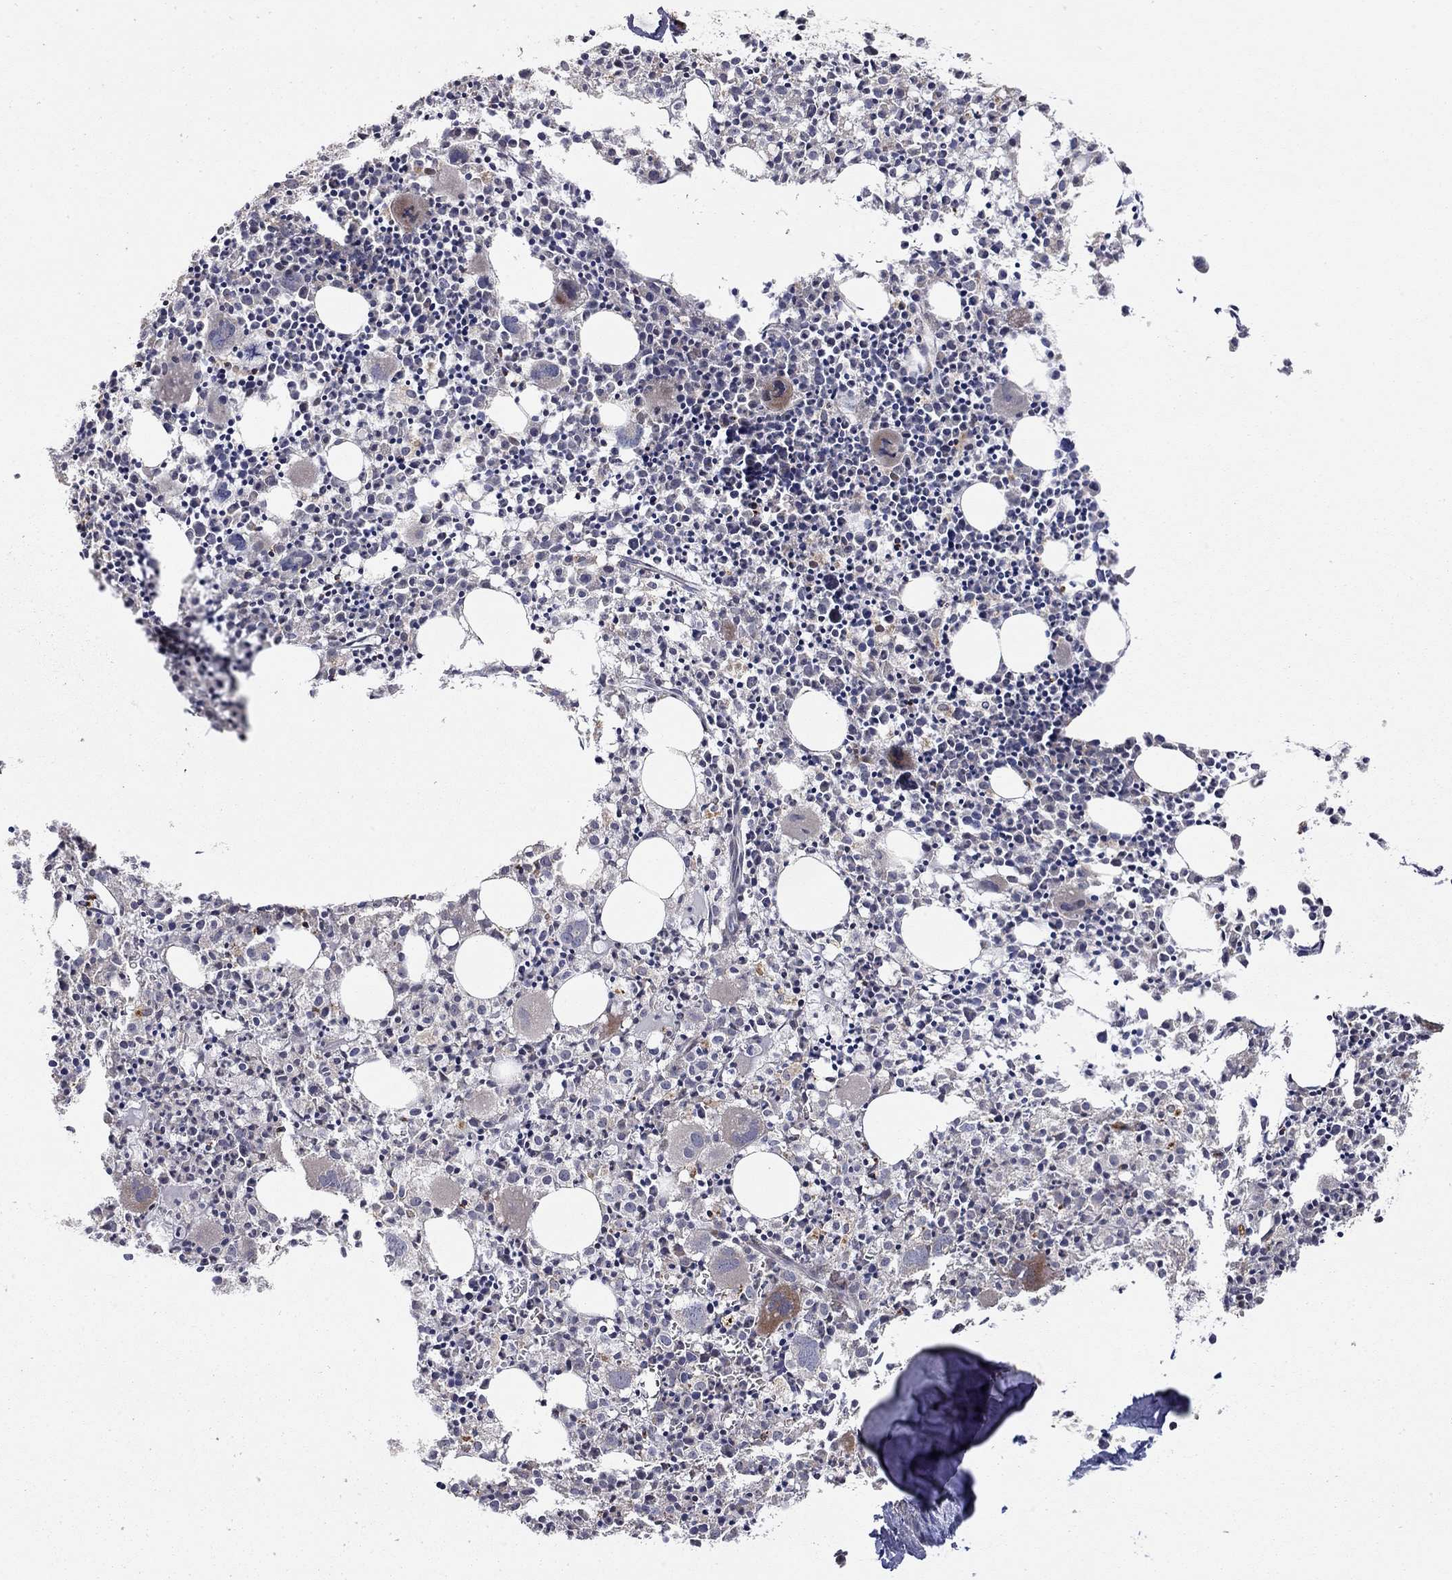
{"staining": {"intensity": "moderate", "quantity": "<25%", "location": "cytoplasmic/membranous"}, "tissue": "bone marrow", "cell_type": "Hematopoietic cells", "image_type": "normal", "snomed": [{"axis": "morphology", "description": "Normal tissue, NOS"}, {"axis": "morphology", "description": "Inflammation, NOS"}, {"axis": "topography", "description": "Bone marrow"}], "caption": "Immunohistochemical staining of unremarkable human bone marrow demonstrates moderate cytoplasmic/membranous protein expression in approximately <25% of hematopoietic cells. The staining was performed using DAB (3,3'-diaminobenzidine) to visualize the protein expression in brown, while the nuclei were stained in blue with hematoxylin (Magnification: 20x).", "gene": "IDS", "patient": {"sex": "male", "age": 3}}